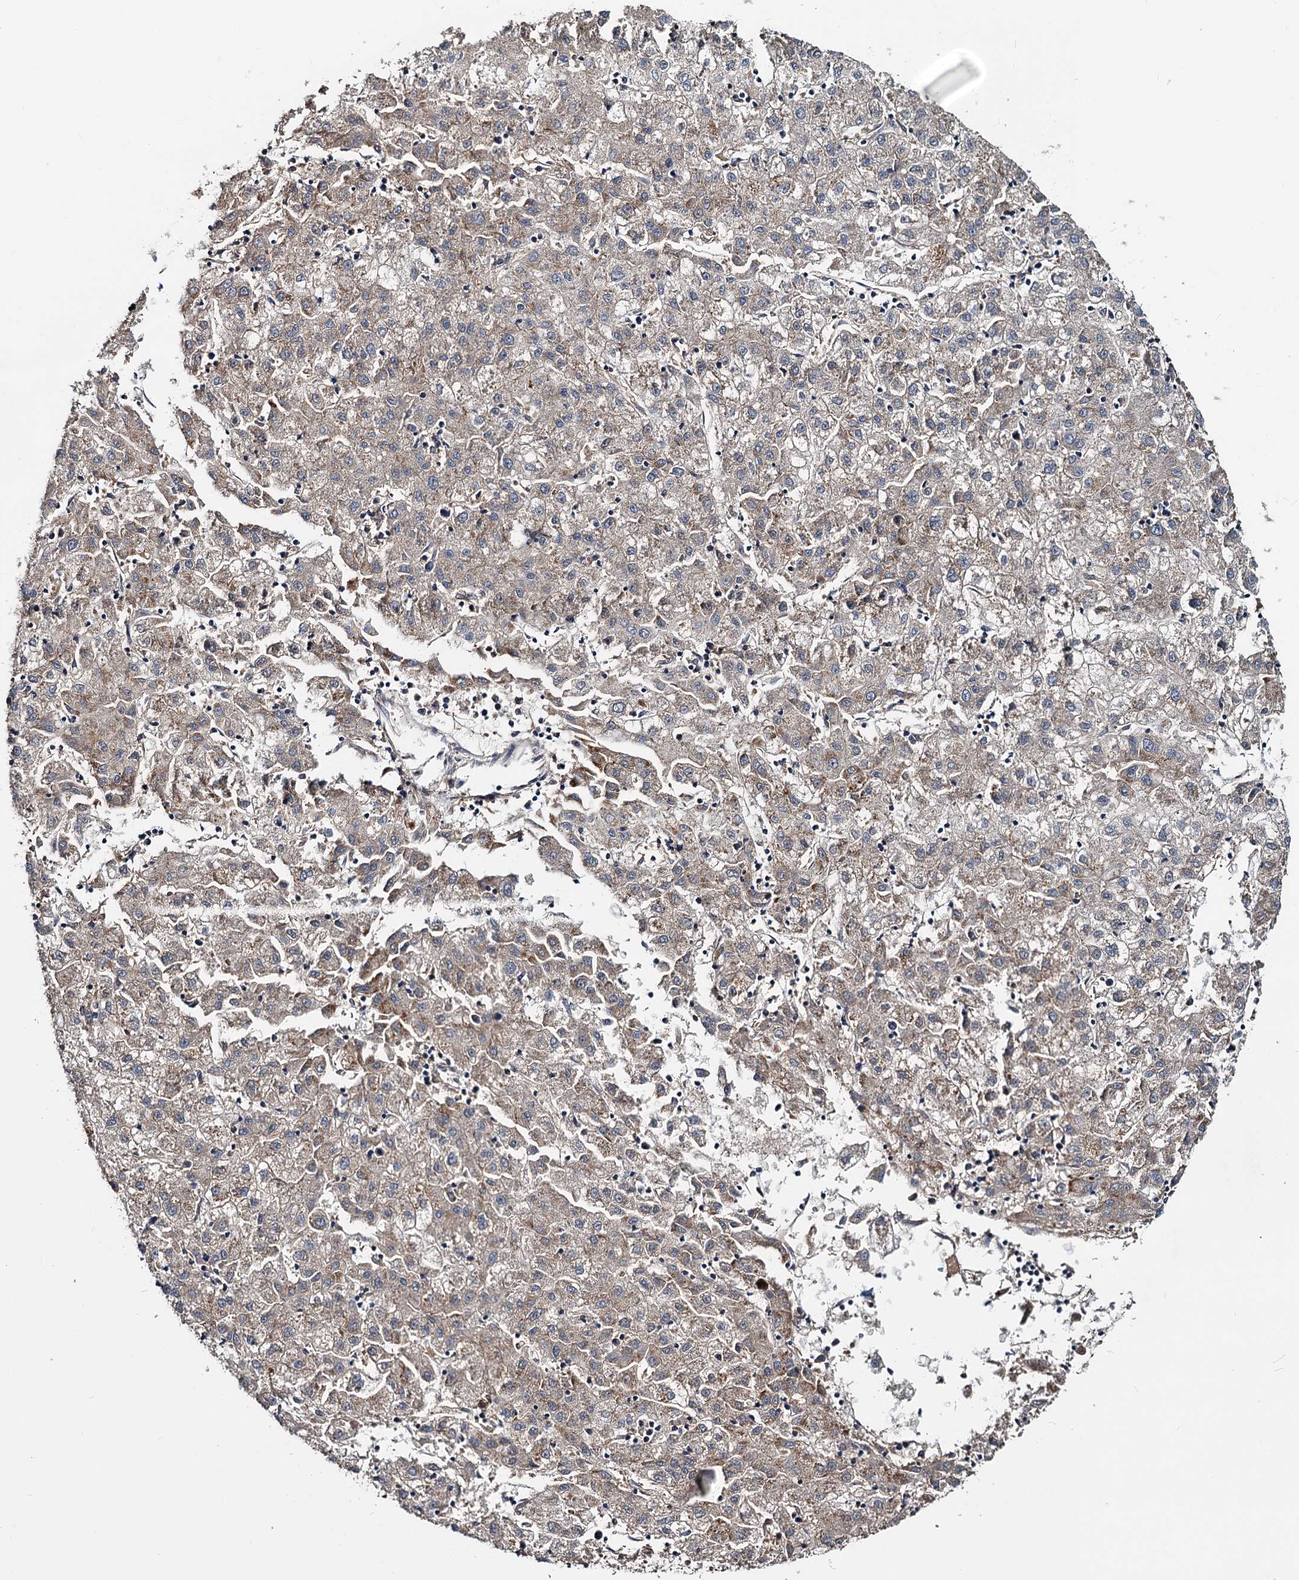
{"staining": {"intensity": "weak", "quantity": ">75%", "location": "cytoplasmic/membranous"}, "tissue": "liver cancer", "cell_type": "Tumor cells", "image_type": "cancer", "snomed": [{"axis": "morphology", "description": "Carcinoma, Hepatocellular, NOS"}, {"axis": "topography", "description": "Liver"}], "caption": "This is an image of IHC staining of liver hepatocellular carcinoma, which shows weak staining in the cytoplasmic/membranous of tumor cells.", "gene": "ACY3", "patient": {"sex": "male", "age": 72}}